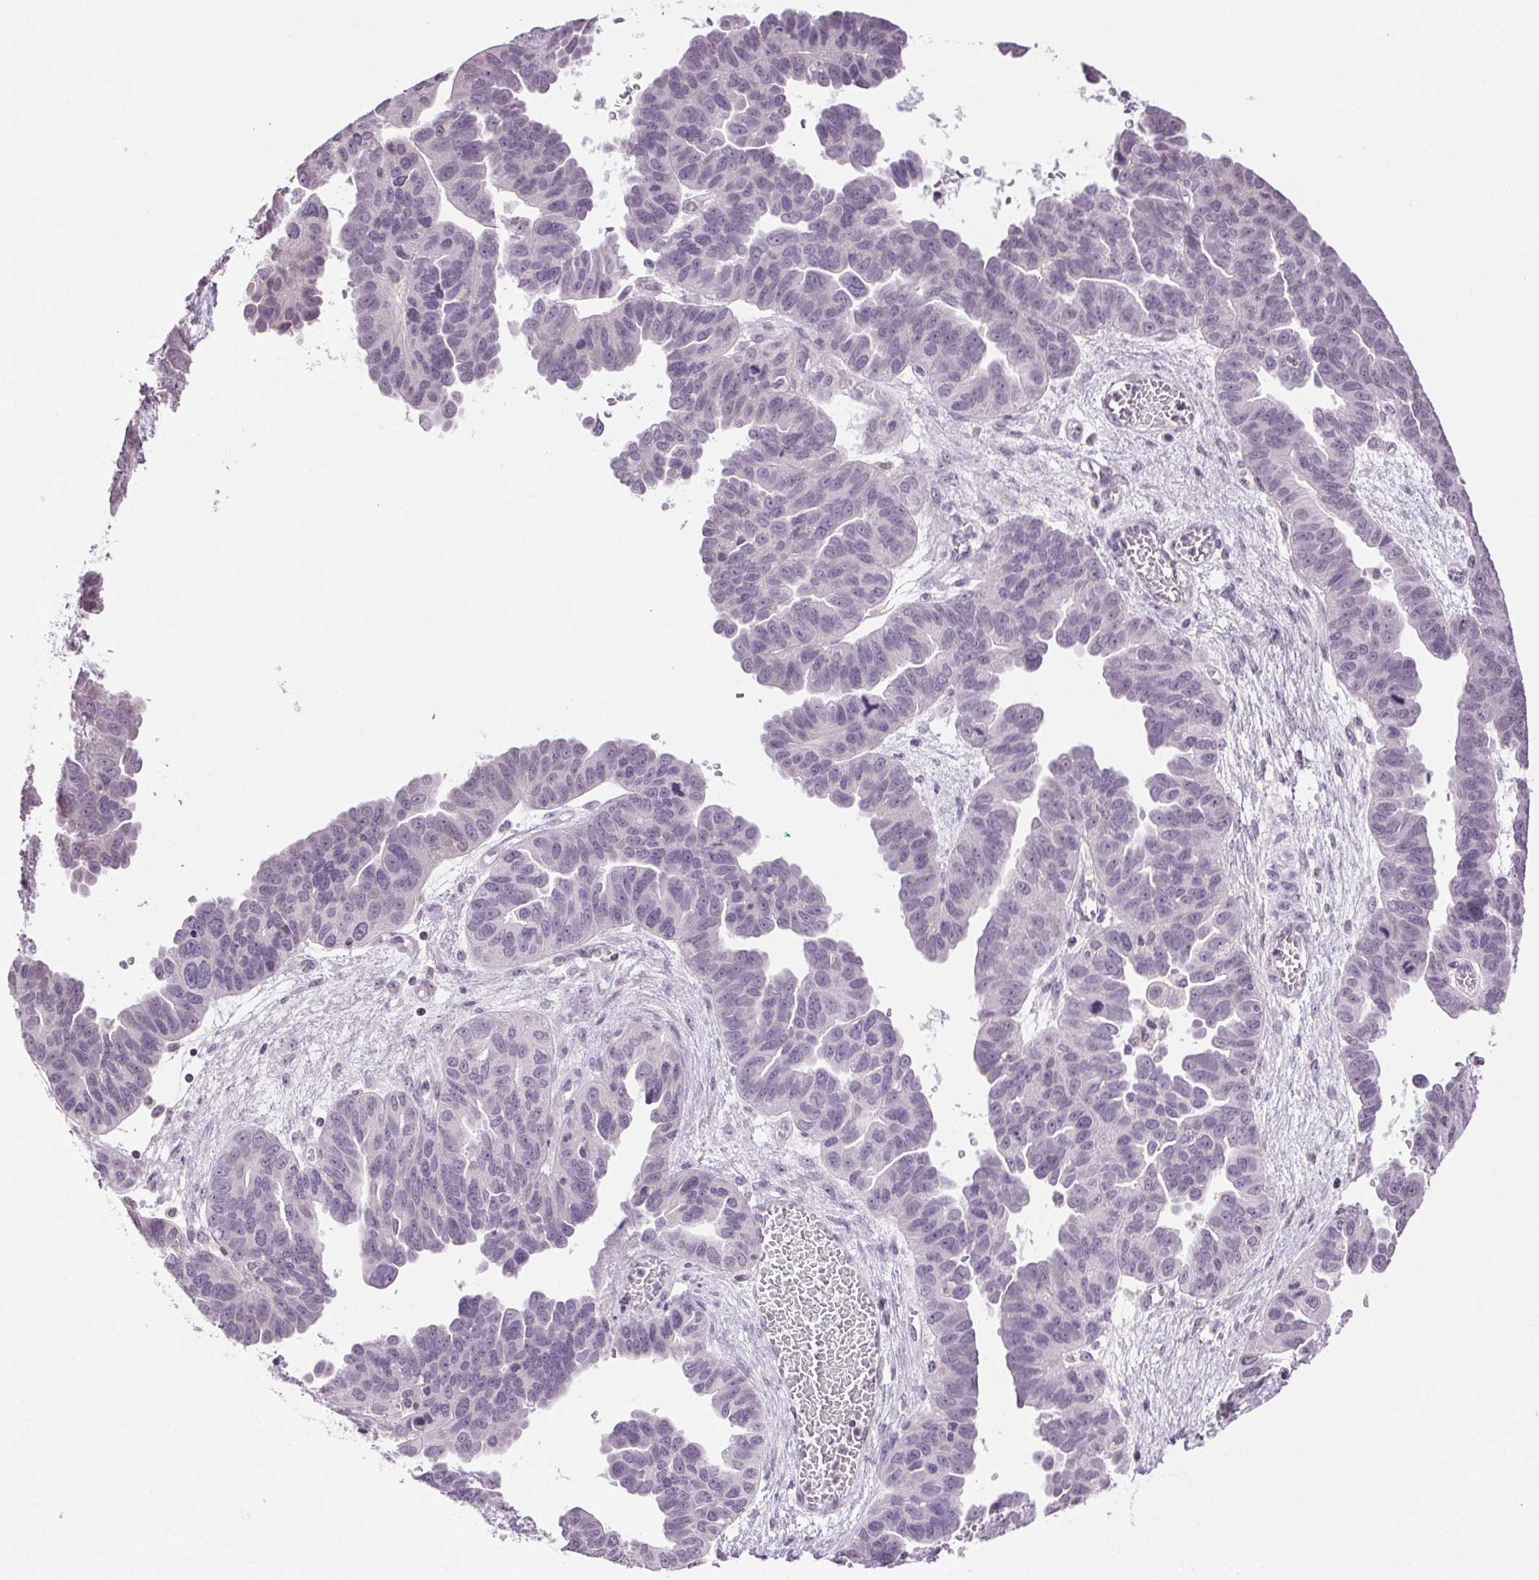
{"staining": {"intensity": "negative", "quantity": "none", "location": "none"}, "tissue": "ovarian cancer", "cell_type": "Tumor cells", "image_type": "cancer", "snomed": [{"axis": "morphology", "description": "Cystadenocarcinoma, serous, NOS"}, {"axis": "topography", "description": "Ovary"}], "caption": "DAB (3,3'-diaminobenzidine) immunohistochemical staining of human ovarian cancer (serous cystadenocarcinoma) demonstrates no significant staining in tumor cells.", "gene": "TNNT3", "patient": {"sex": "female", "age": 64}}